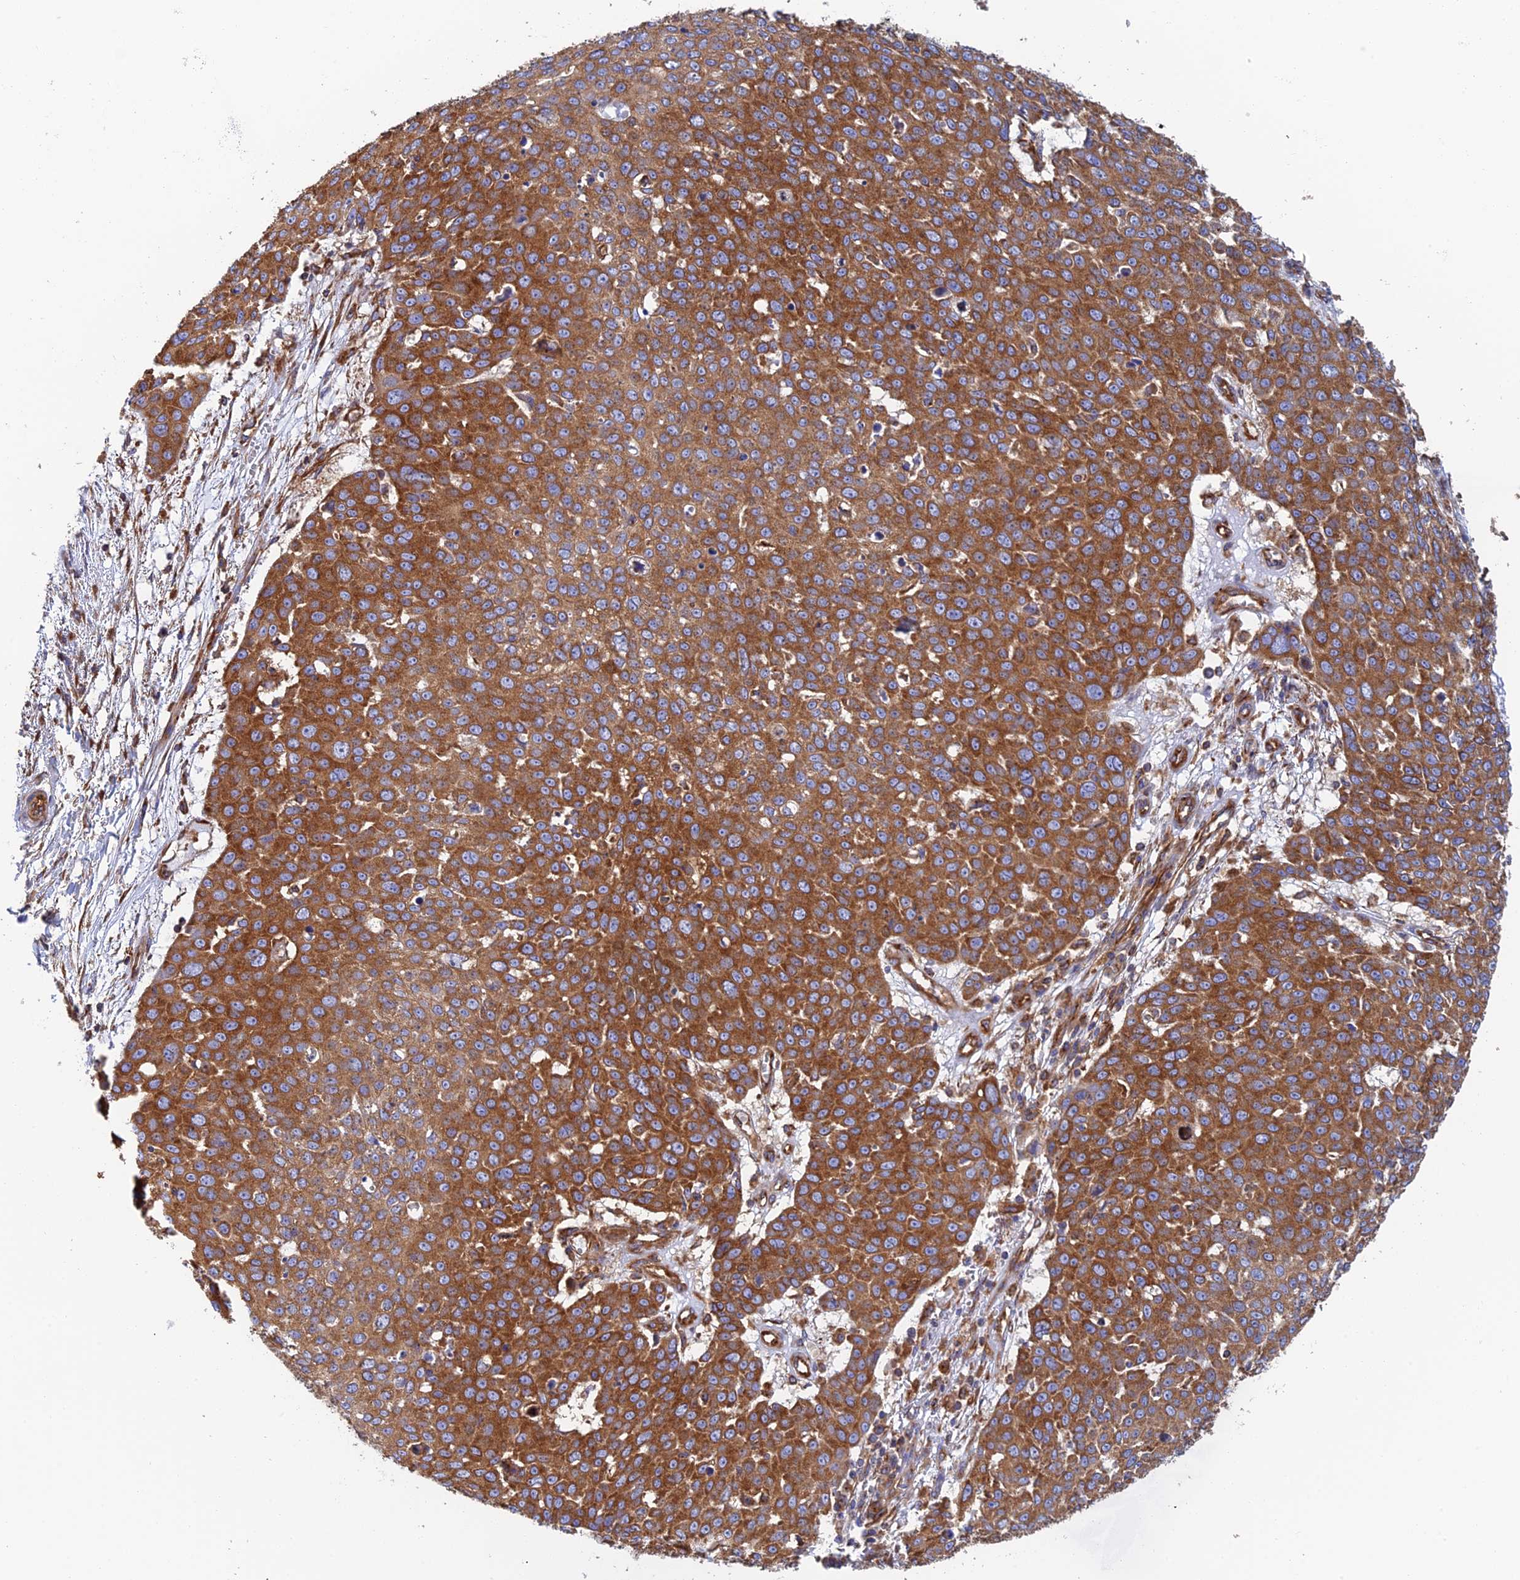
{"staining": {"intensity": "strong", "quantity": ">75%", "location": "cytoplasmic/membranous"}, "tissue": "skin cancer", "cell_type": "Tumor cells", "image_type": "cancer", "snomed": [{"axis": "morphology", "description": "Squamous cell carcinoma, NOS"}, {"axis": "topography", "description": "Skin"}], "caption": "The image displays staining of skin cancer, revealing strong cytoplasmic/membranous protein staining (brown color) within tumor cells.", "gene": "DCTN2", "patient": {"sex": "male", "age": 71}}